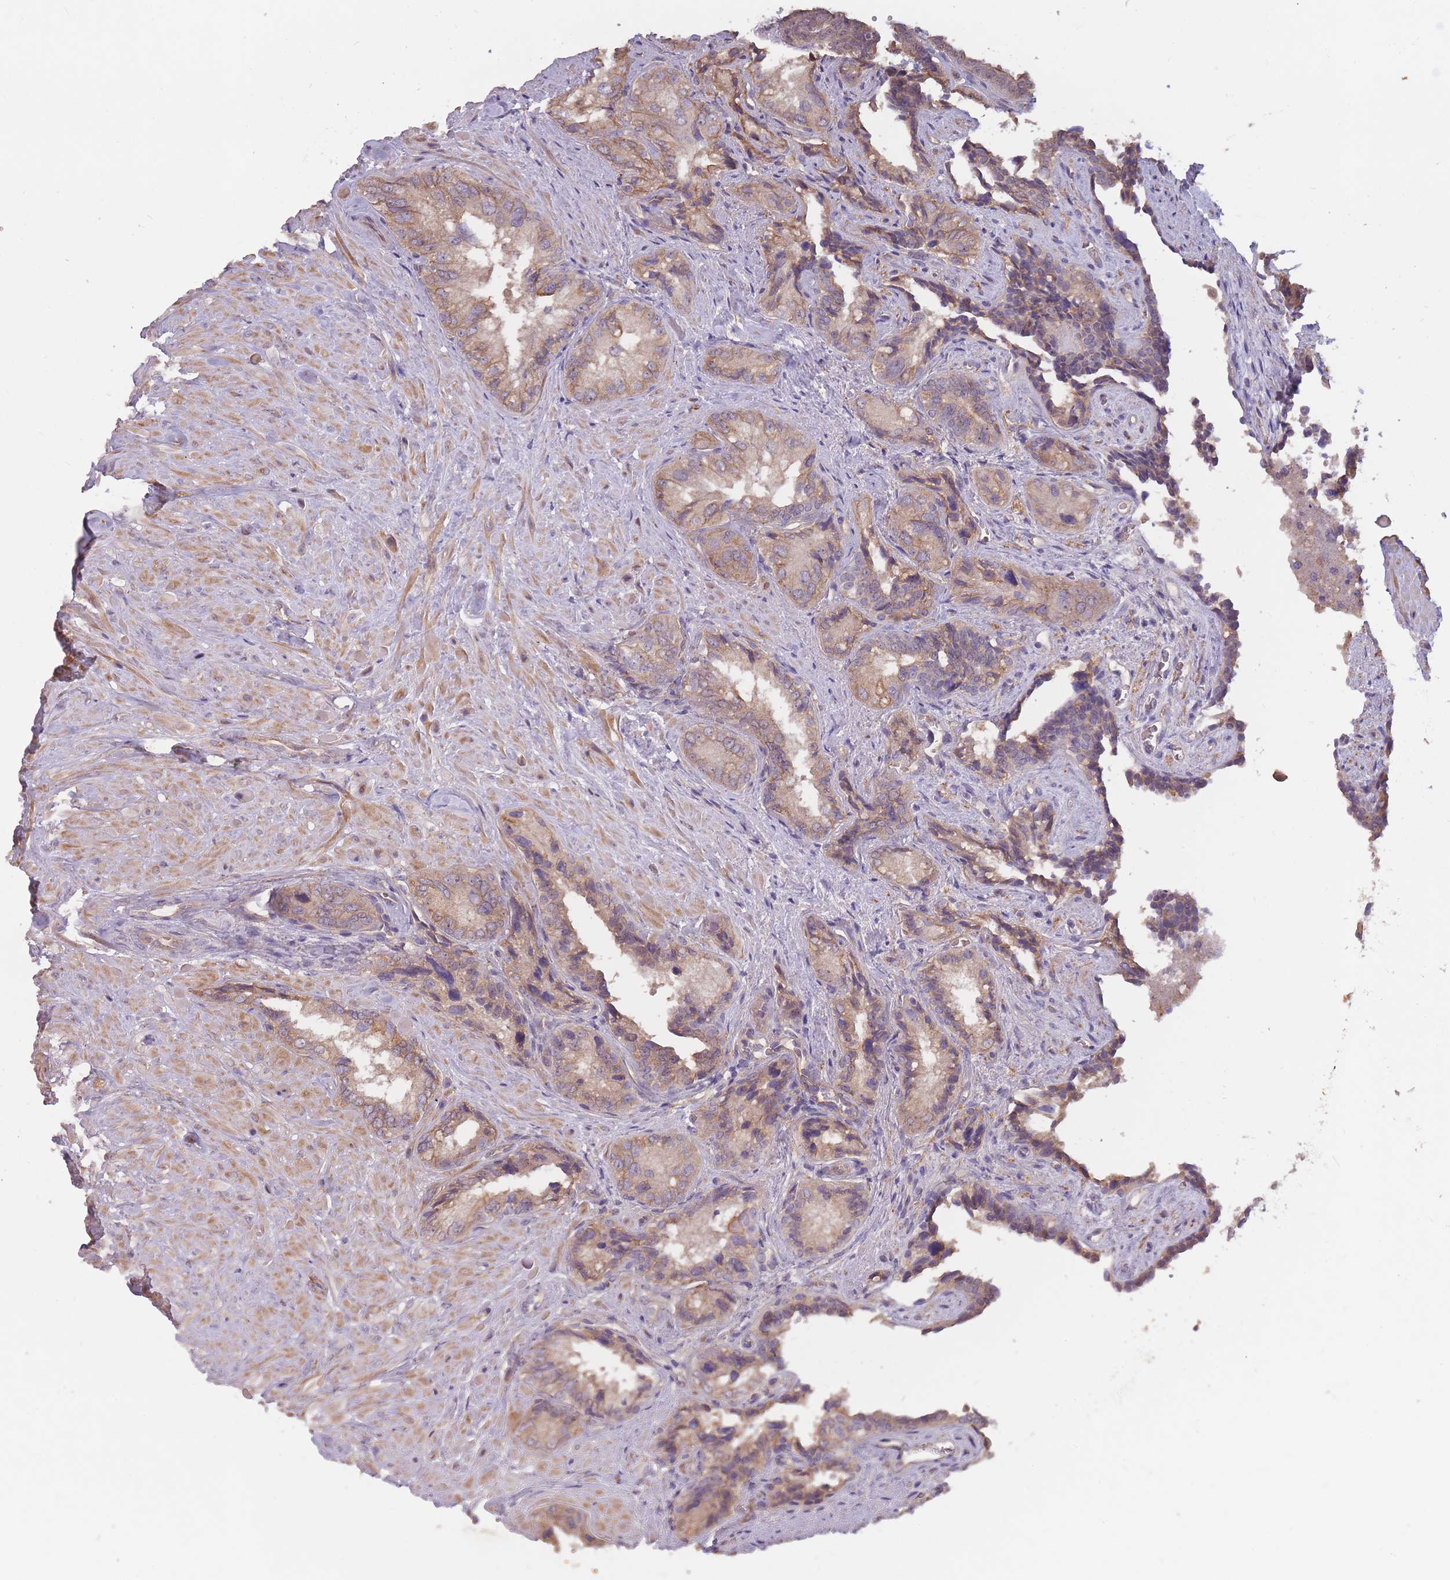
{"staining": {"intensity": "moderate", "quantity": ">75%", "location": "cytoplasmic/membranous"}, "tissue": "seminal vesicle", "cell_type": "Glandular cells", "image_type": "normal", "snomed": [{"axis": "morphology", "description": "Normal tissue, NOS"}, {"axis": "topography", "description": "Seminal veicle"}, {"axis": "topography", "description": "Peripheral nerve tissue"}], "caption": "DAB immunohistochemical staining of normal human seminal vesicle exhibits moderate cytoplasmic/membranous protein positivity in approximately >75% of glandular cells.", "gene": "KIAA1755", "patient": {"sex": "male", "age": 67}}